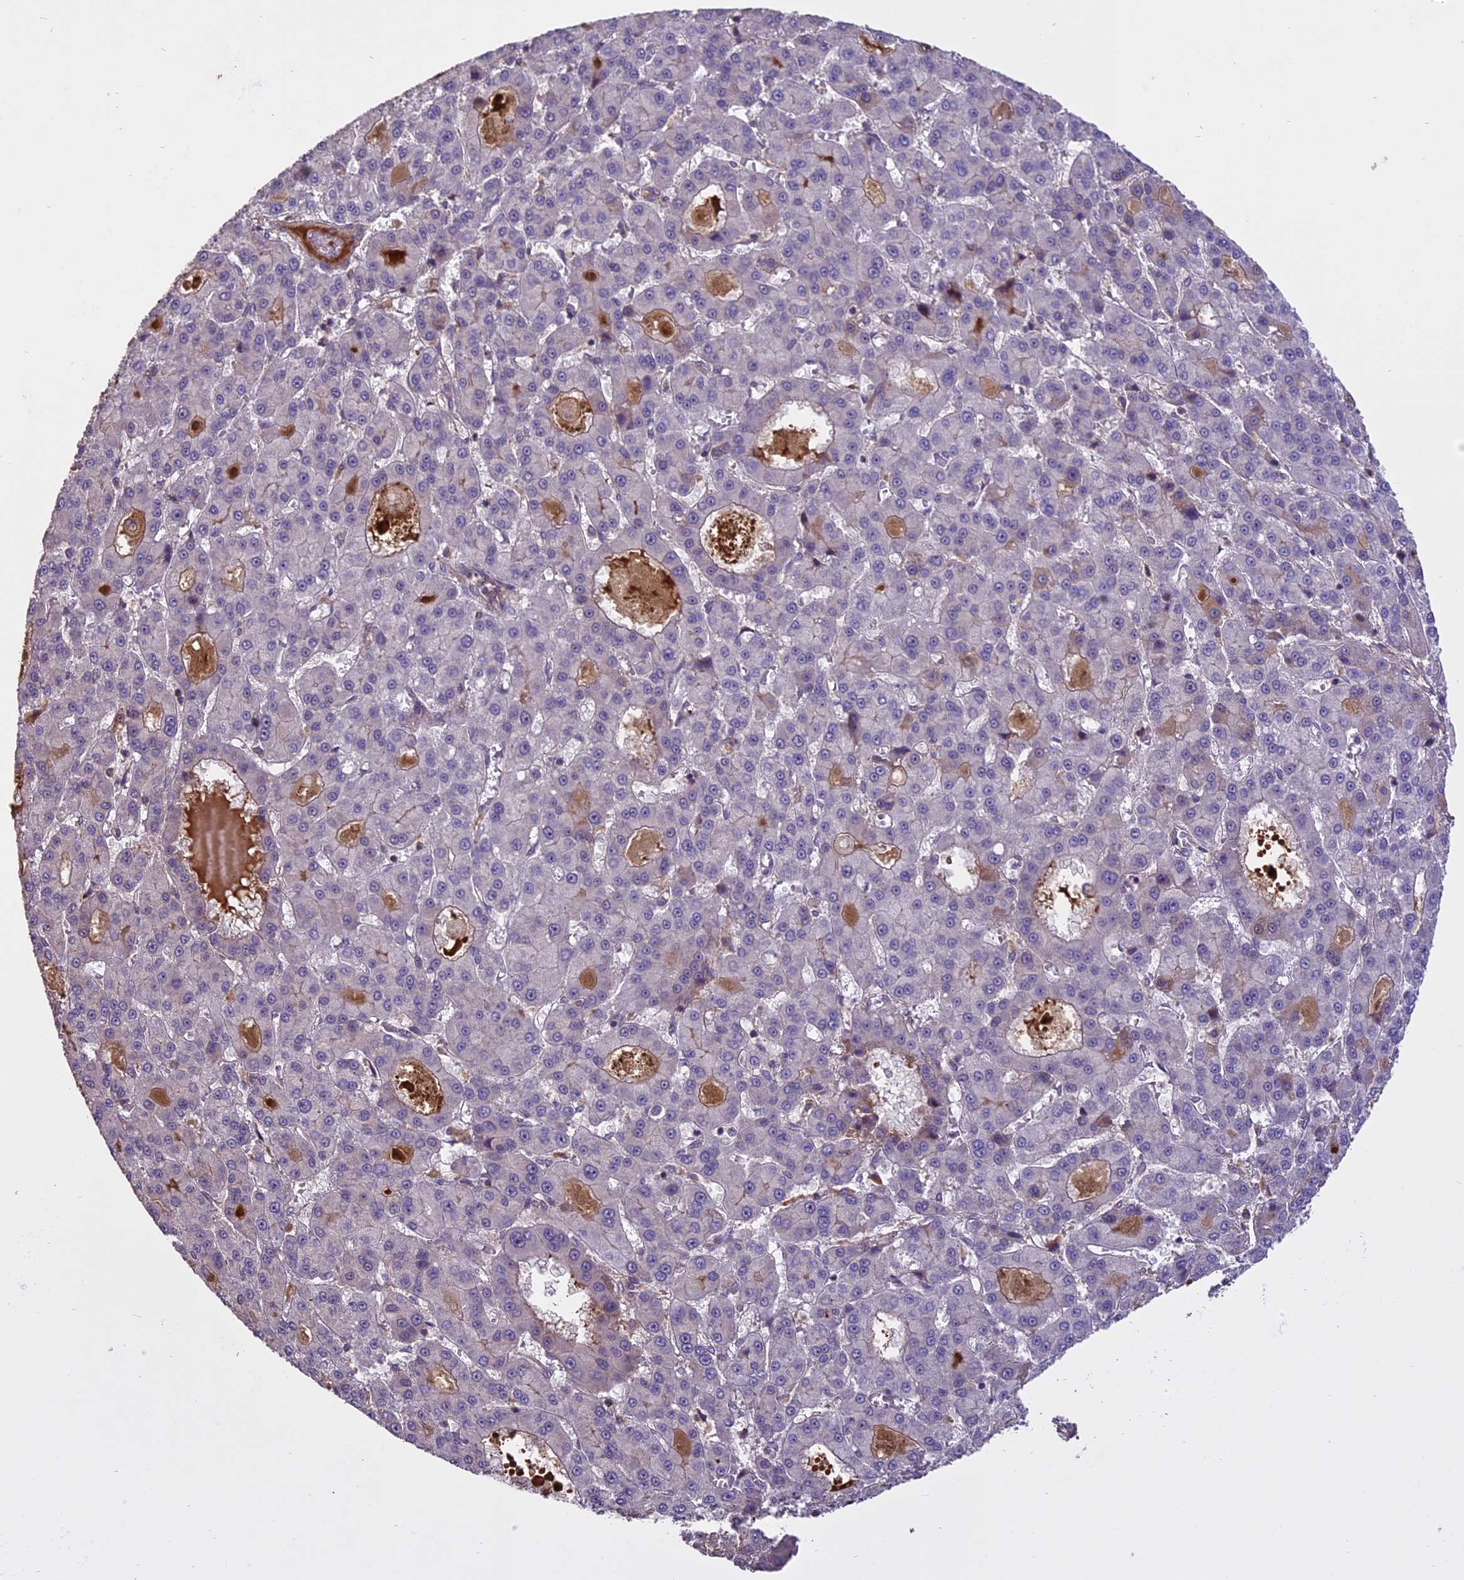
{"staining": {"intensity": "negative", "quantity": "none", "location": "none"}, "tissue": "liver cancer", "cell_type": "Tumor cells", "image_type": "cancer", "snomed": [{"axis": "morphology", "description": "Carcinoma, Hepatocellular, NOS"}, {"axis": "topography", "description": "Liver"}], "caption": "DAB immunohistochemical staining of hepatocellular carcinoma (liver) displays no significant staining in tumor cells. The staining is performed using DAB (3,3'-diaminobenzidine) brown chromogen with nuclei counter-stained in using hematoxylin.", "gene": "ENHO", "patient": {"sex": "male", "age": 70}}